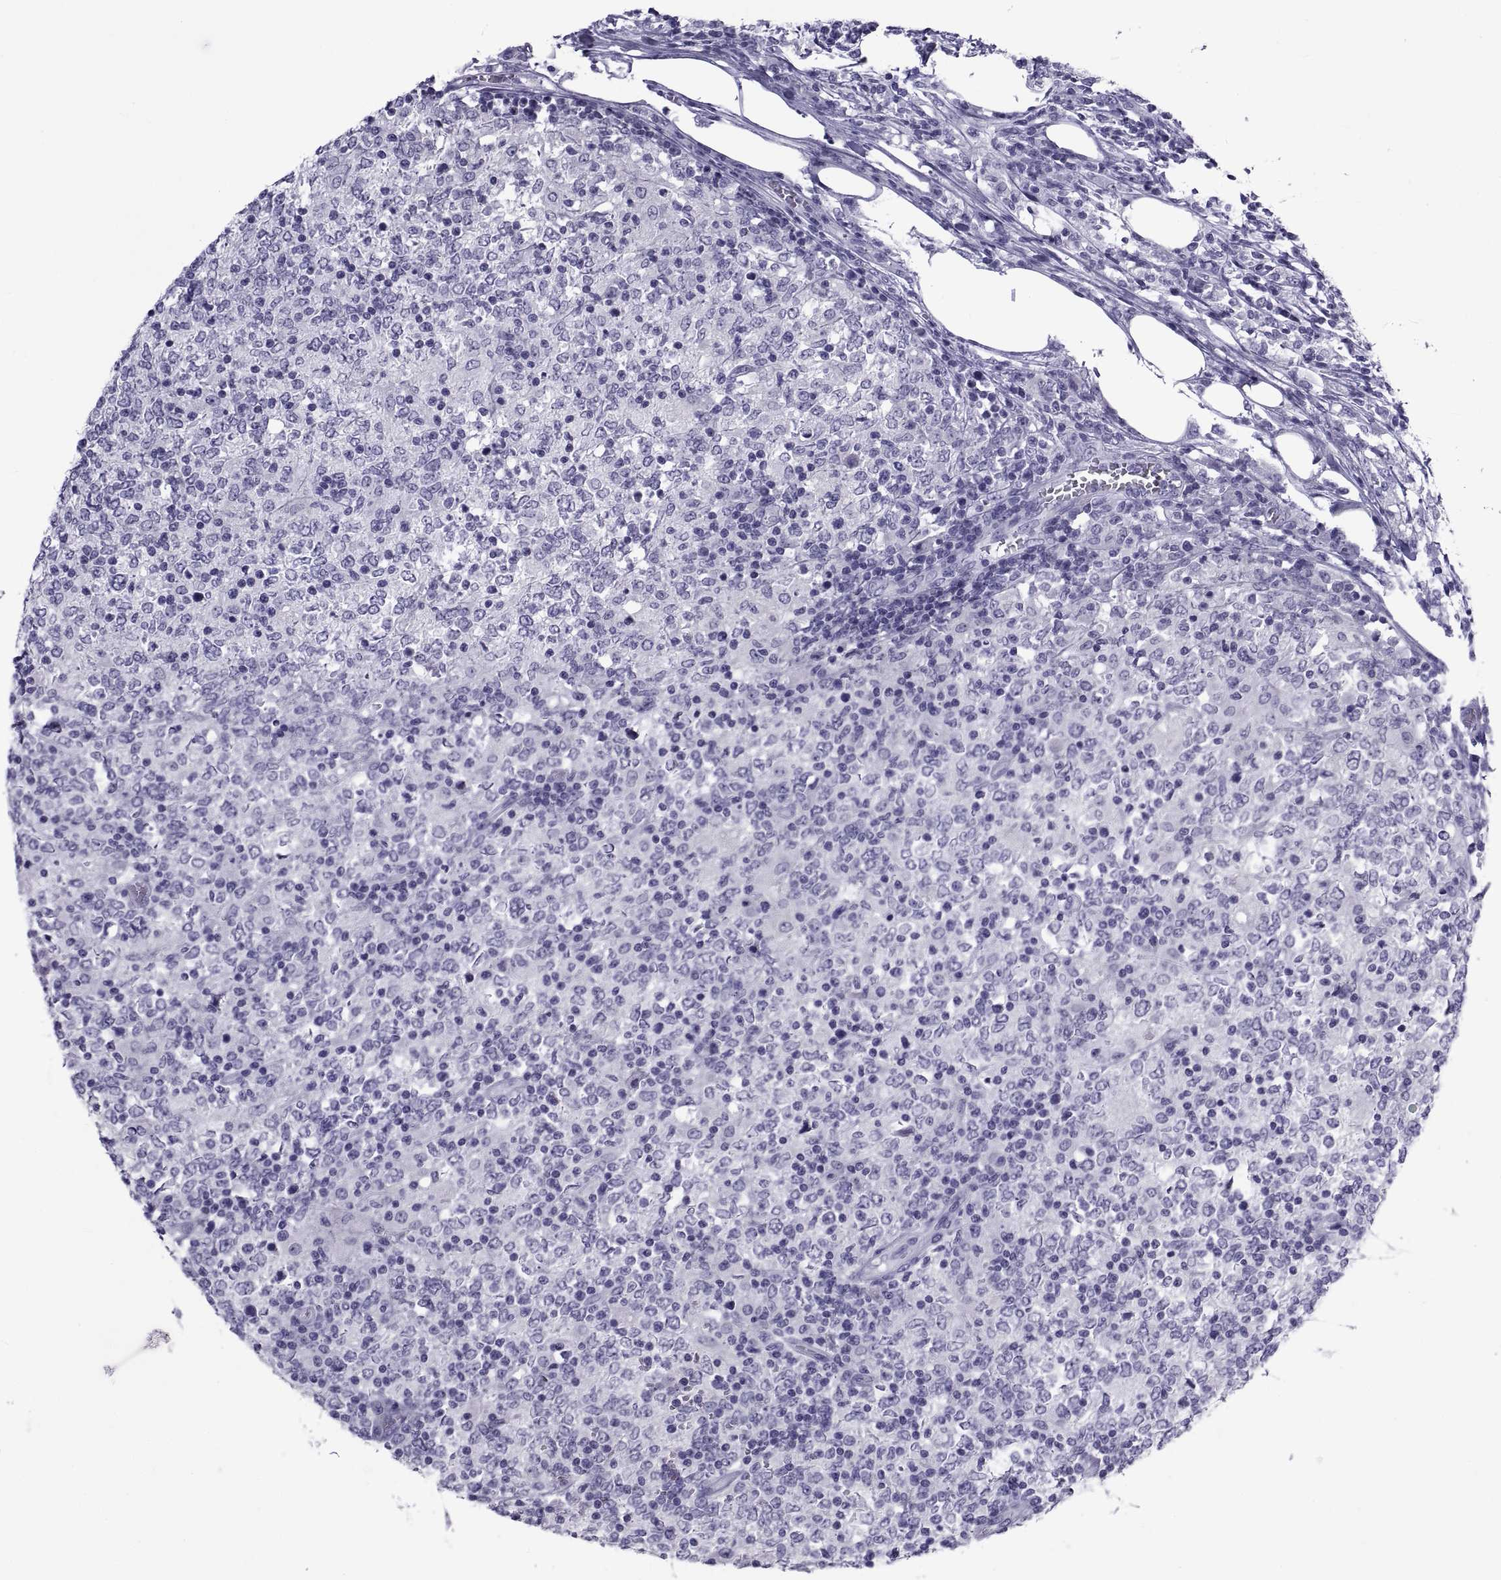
{"staining": {"intensity": "negative", "quantity": "none", "location": "none"}, "tissue": "lymphoma", "cell_type": "Tumor cells", "image_type": "cancer", "snomed": [{"axis": "morphology", "description": "Malignant lymphoma, non-Hodgkin's type, High grade"}, {"axis": "topography", "description": "Lymph node"}], "caption": "Histopathology image shows no protein staining in tumor cells of lymphoma tissue.", "gene": "NPTX2", "patient": {"sex": "female", "age": 84}}